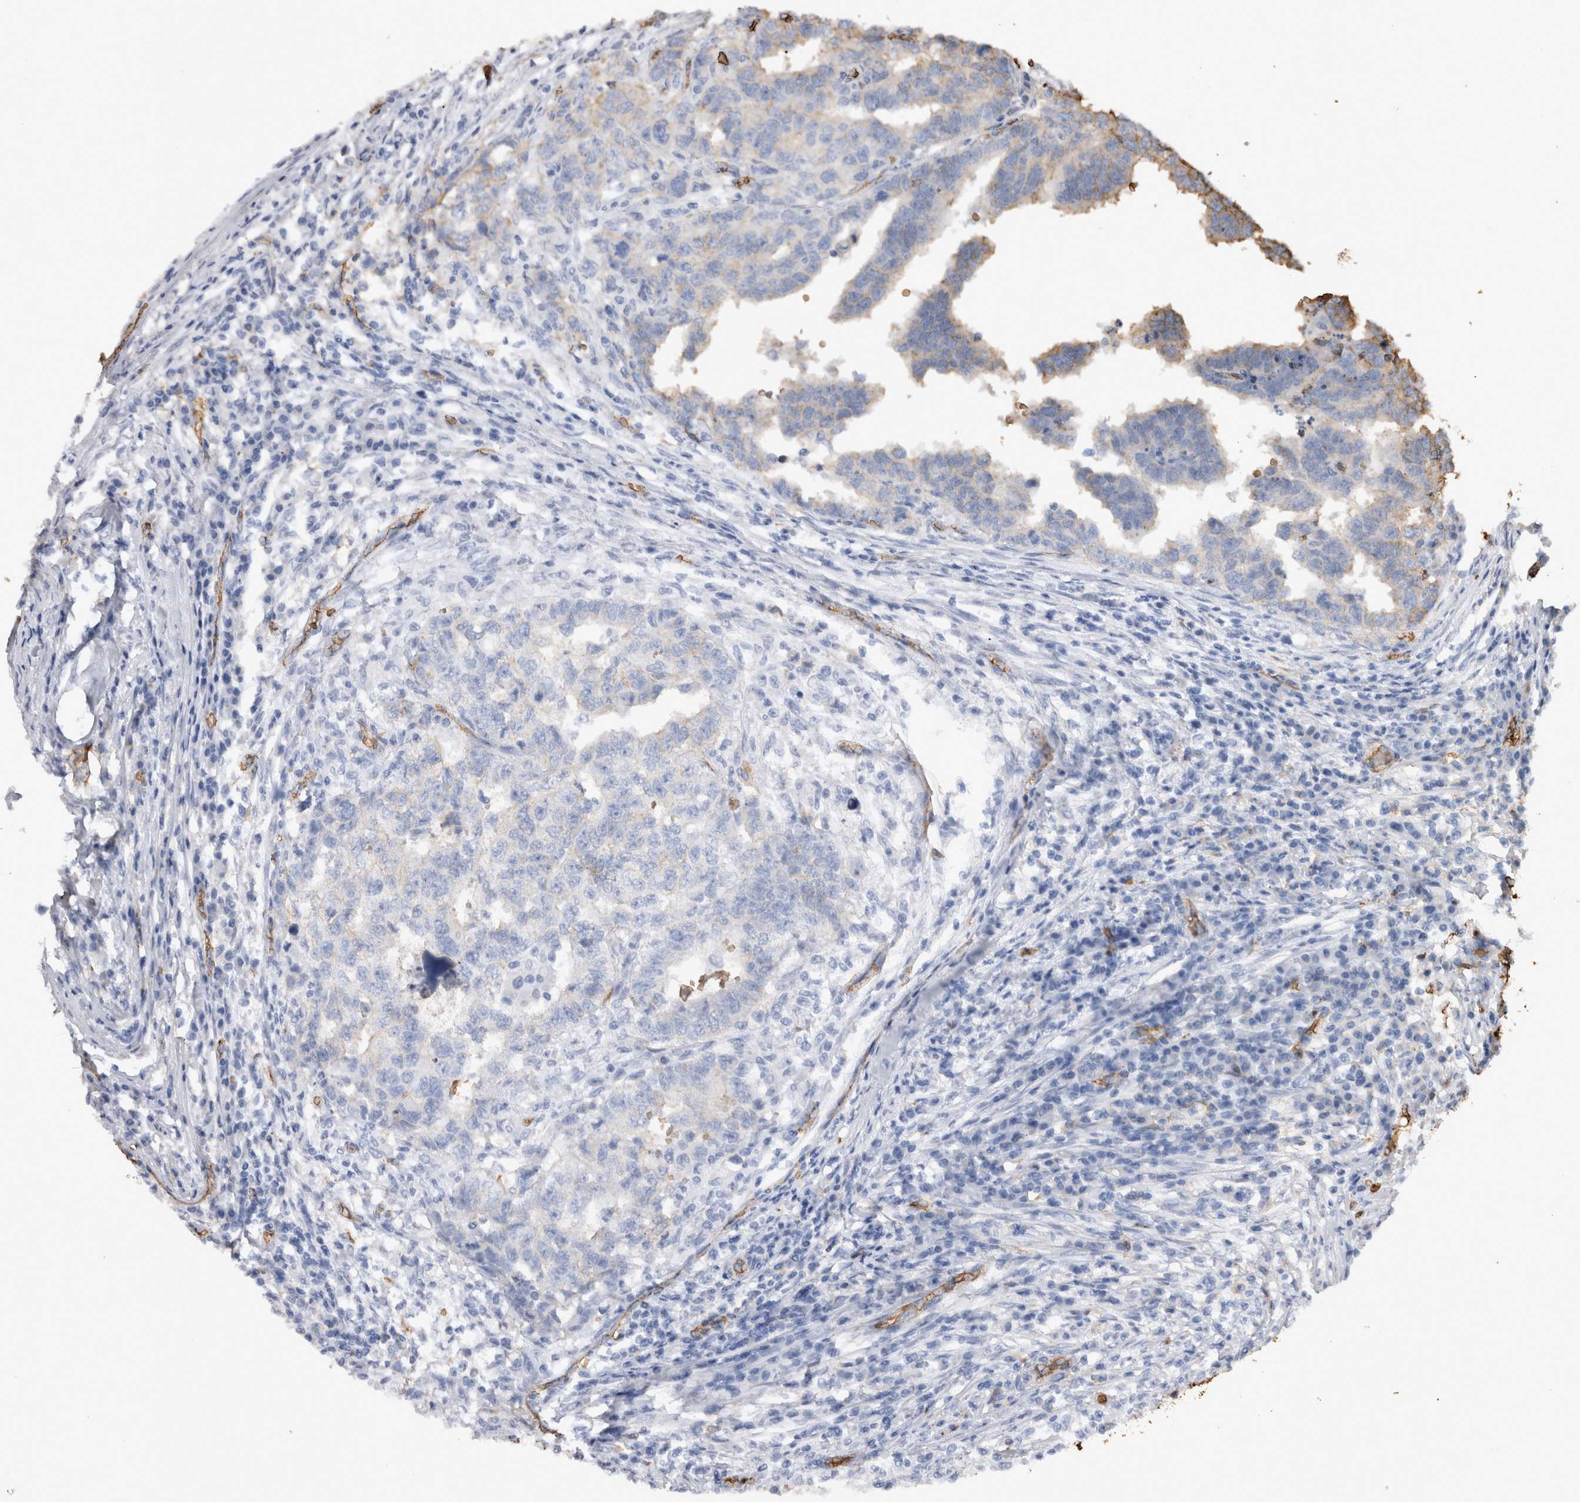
{"staining": {"intensity": "negative", "quantity": "none", "location": "none"}, "tissue": "testis cancer", "cell_type": "Tumor cells", "image_type": "cancer", "snomed": [{"axis": "morphology", "description": "Carcinoma, Embryonal, NOS"}, {"axis": "topography", "description": "Testis"}], "caption": "DAB (3,3'-diaminobenzidine) immunohistochemical staining of human testis embryonal carcinoma exhibits no significant staining in tumor cells. Nuclei are stained in blue.", "gene": "IL17RC", "patient": {"sex": "male", "age": 21}}